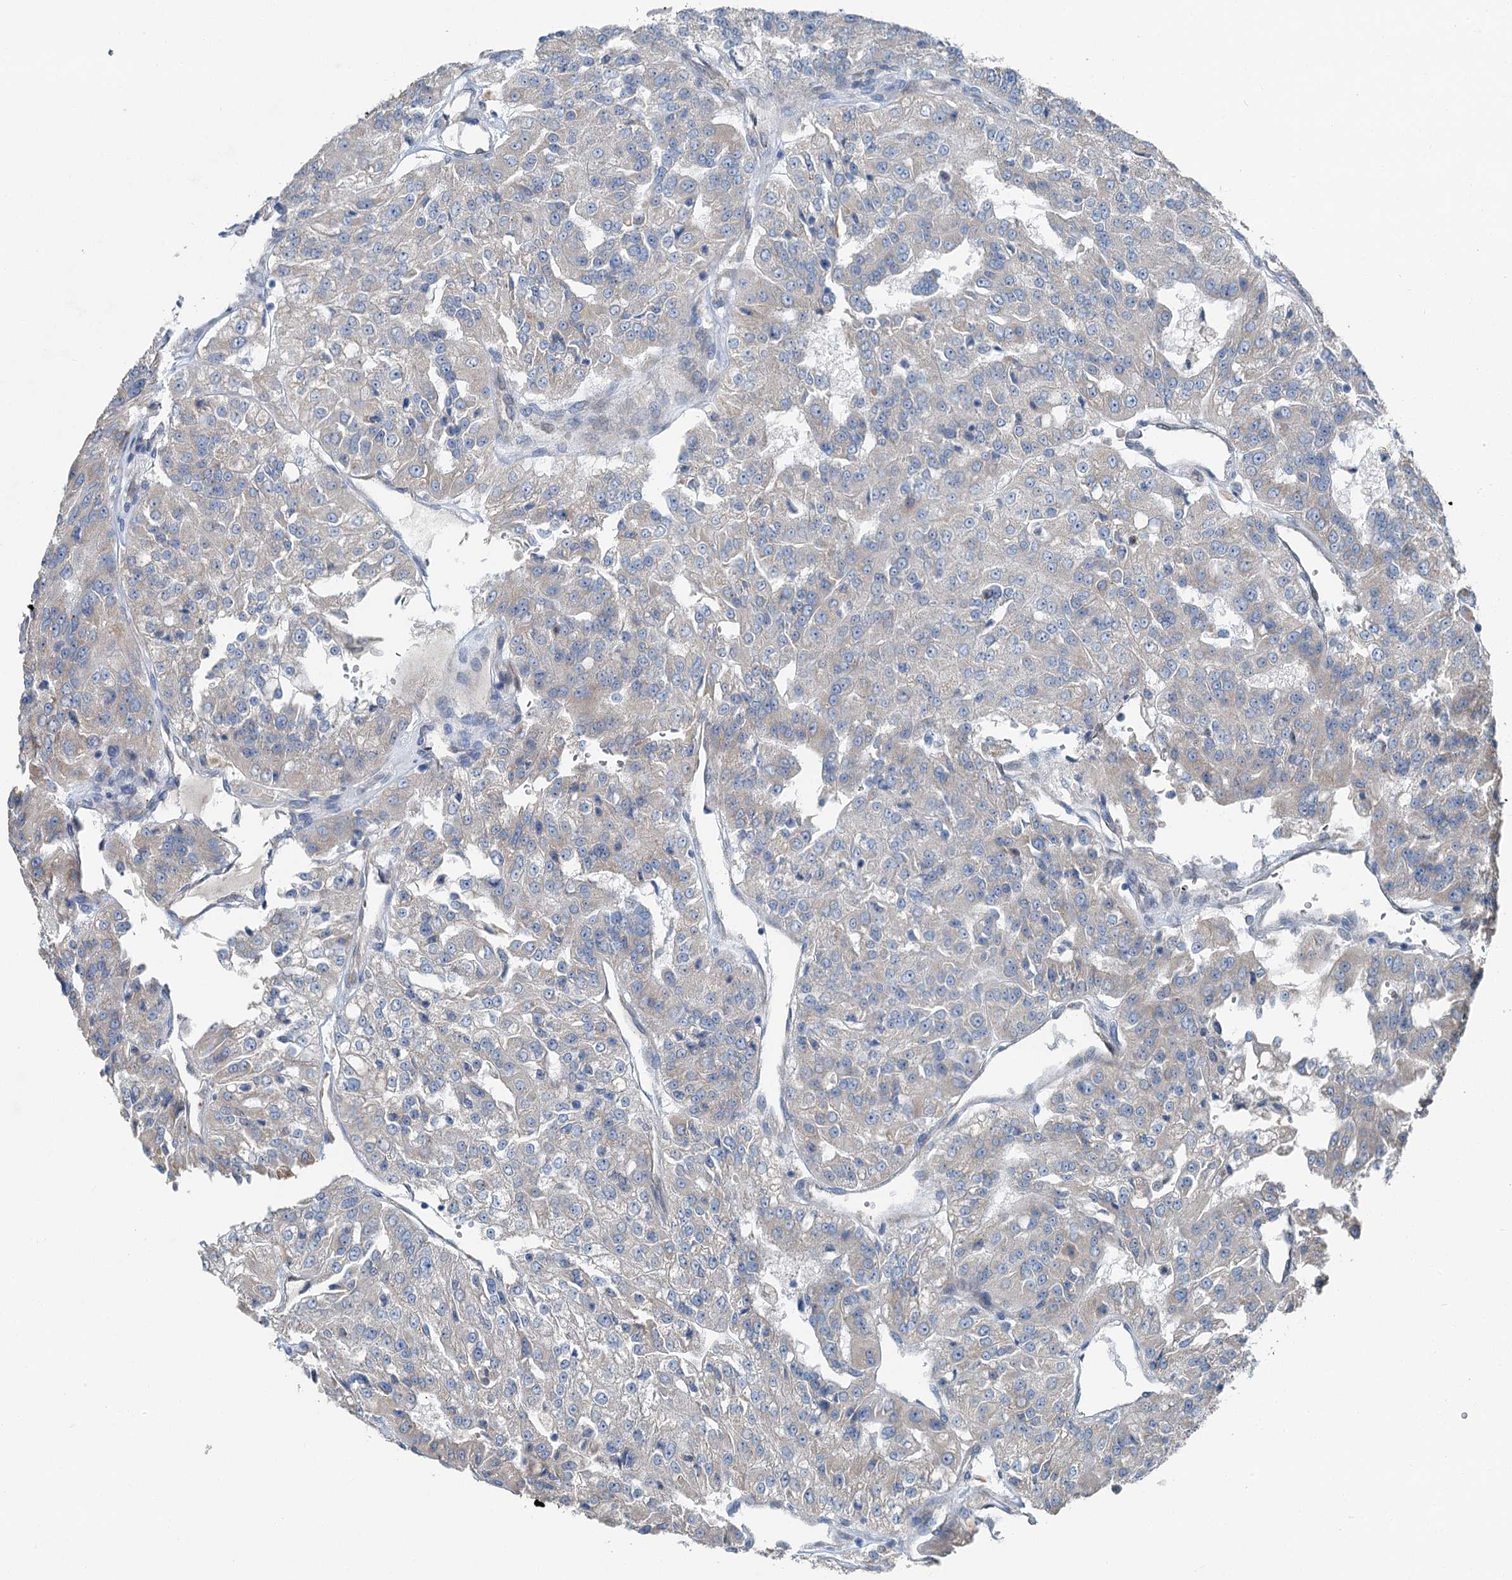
{"staining": {"intensity": "negative", "quantity": "none", "location": "none"}, "tissue": "renal cancer", "cell_type": "Tumor cells", "image_type": "cancer", "snomed": [{"axis": "morphology", "description": "Adenocarcinoma, NOS"}, {"axis": "topography", "description": "Kidney"}], "caption": "High magnification brightfield microscopy of adenocarcinoma (renal) stained with DAB (3,3'-diaminobenzidine) (brown) and counterstained with hematoxylin (blue): tumor cells show no significant positivity.", "gene": "C6orf120", "patient": {"sex": "female", "age": 63}}